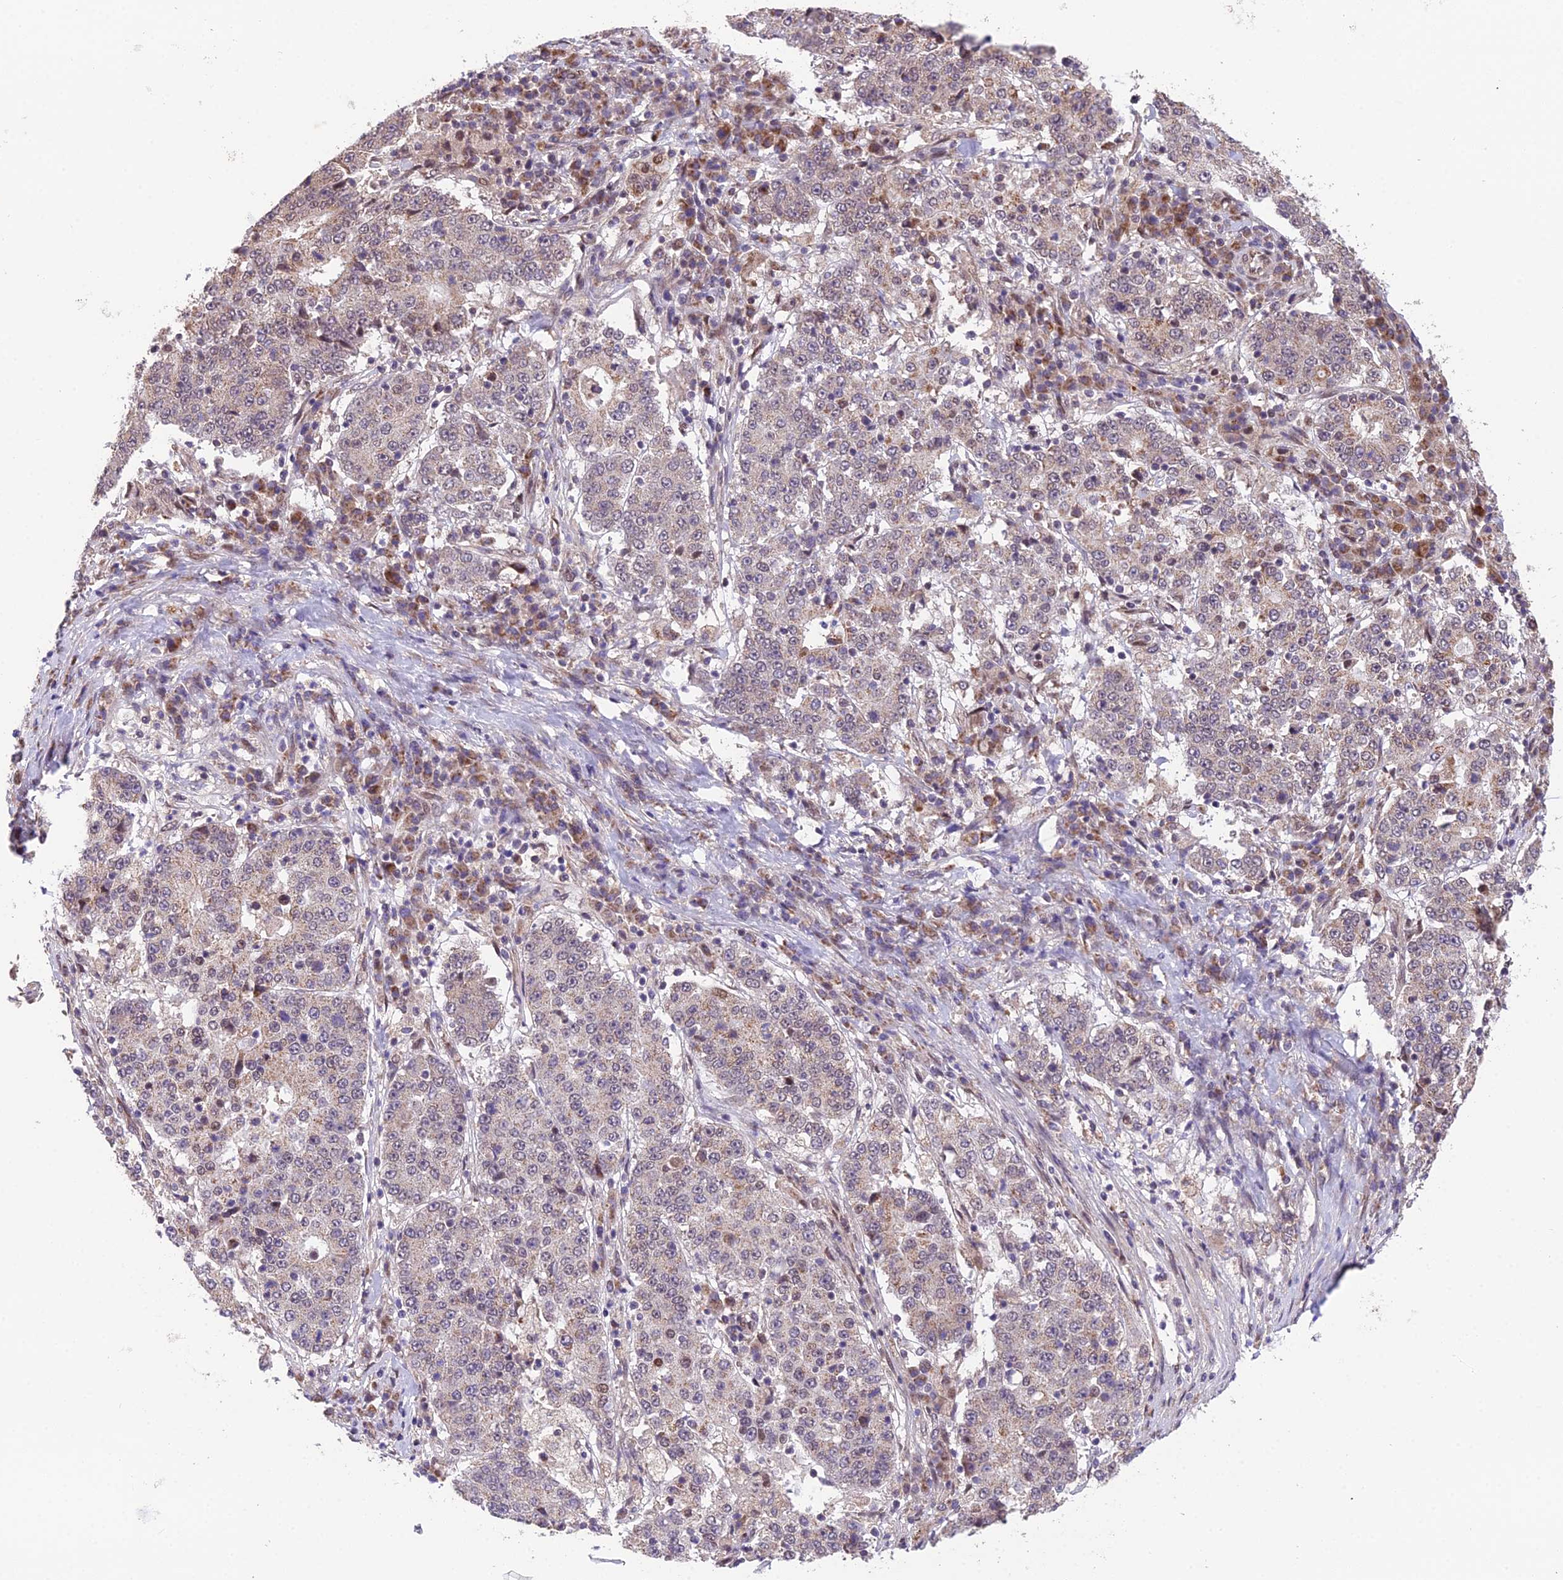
{"staining": {"intensity": "weak", "quantity": "<25%", "location": "cytoplasmic/membranous,nuclear"}, "tissue": "stomach cancer", "cell_type": "Tumor cells", "image_type": "cancer", "snomed": [{"axis": "morphology", "description": "Adenocarcinoma, NOS"}, {"axis": "topography", "description": "Stomach"}], "caption": "This is a micrograph of immunohistochemistry (IHC) staining of stomach adenocarcinoma, which shows no positivity in tumor cells.", "gene": "CYP2R1", "patient": {"sex": "male", "age": 59}}